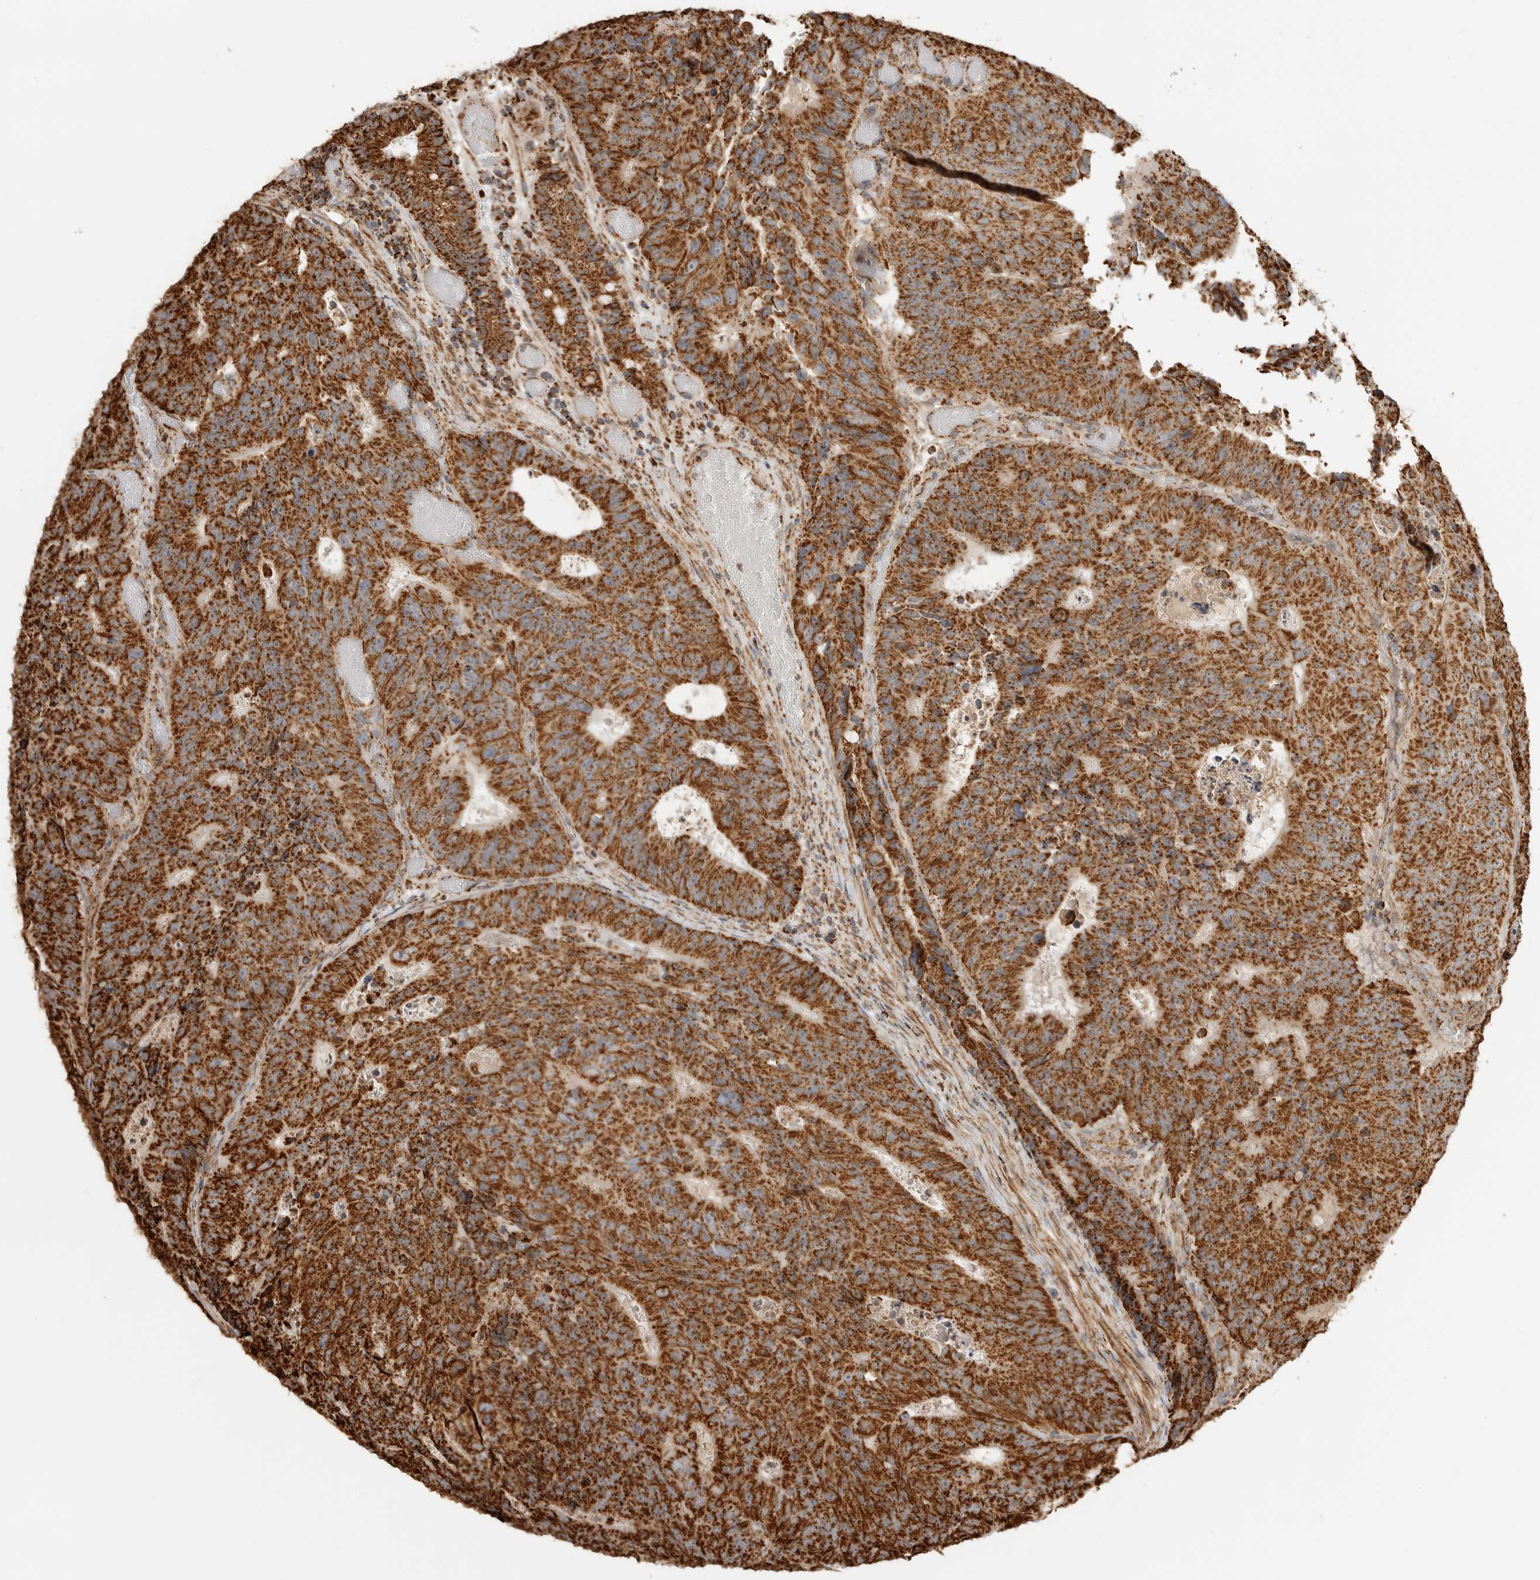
{"staining": {"intensity": "strong", "quantity": ">75%", "location": "cytoplasmic/membranous"}, "tissue": "colorectal cancer", "cell_type": "Tumor cells", "image_type": "cancer", "snomed": [{"axis": "morphology", "description": "Adenocarcinoma, NOS"}, {"axis": "topography", "description": "Colon"}], "caption": "Immunohistochemistry photomicrograph of neoplastic tissue: human colorectal cancer stained using IHC displays high levels of strong protein expression localized specifically in the cytoplasmic/membranous of tumor cells, appearing as a cytoplasmic/membranous brown color.", "gene": "BMP2K", "patient": {"sex": "male", "age": 87}}